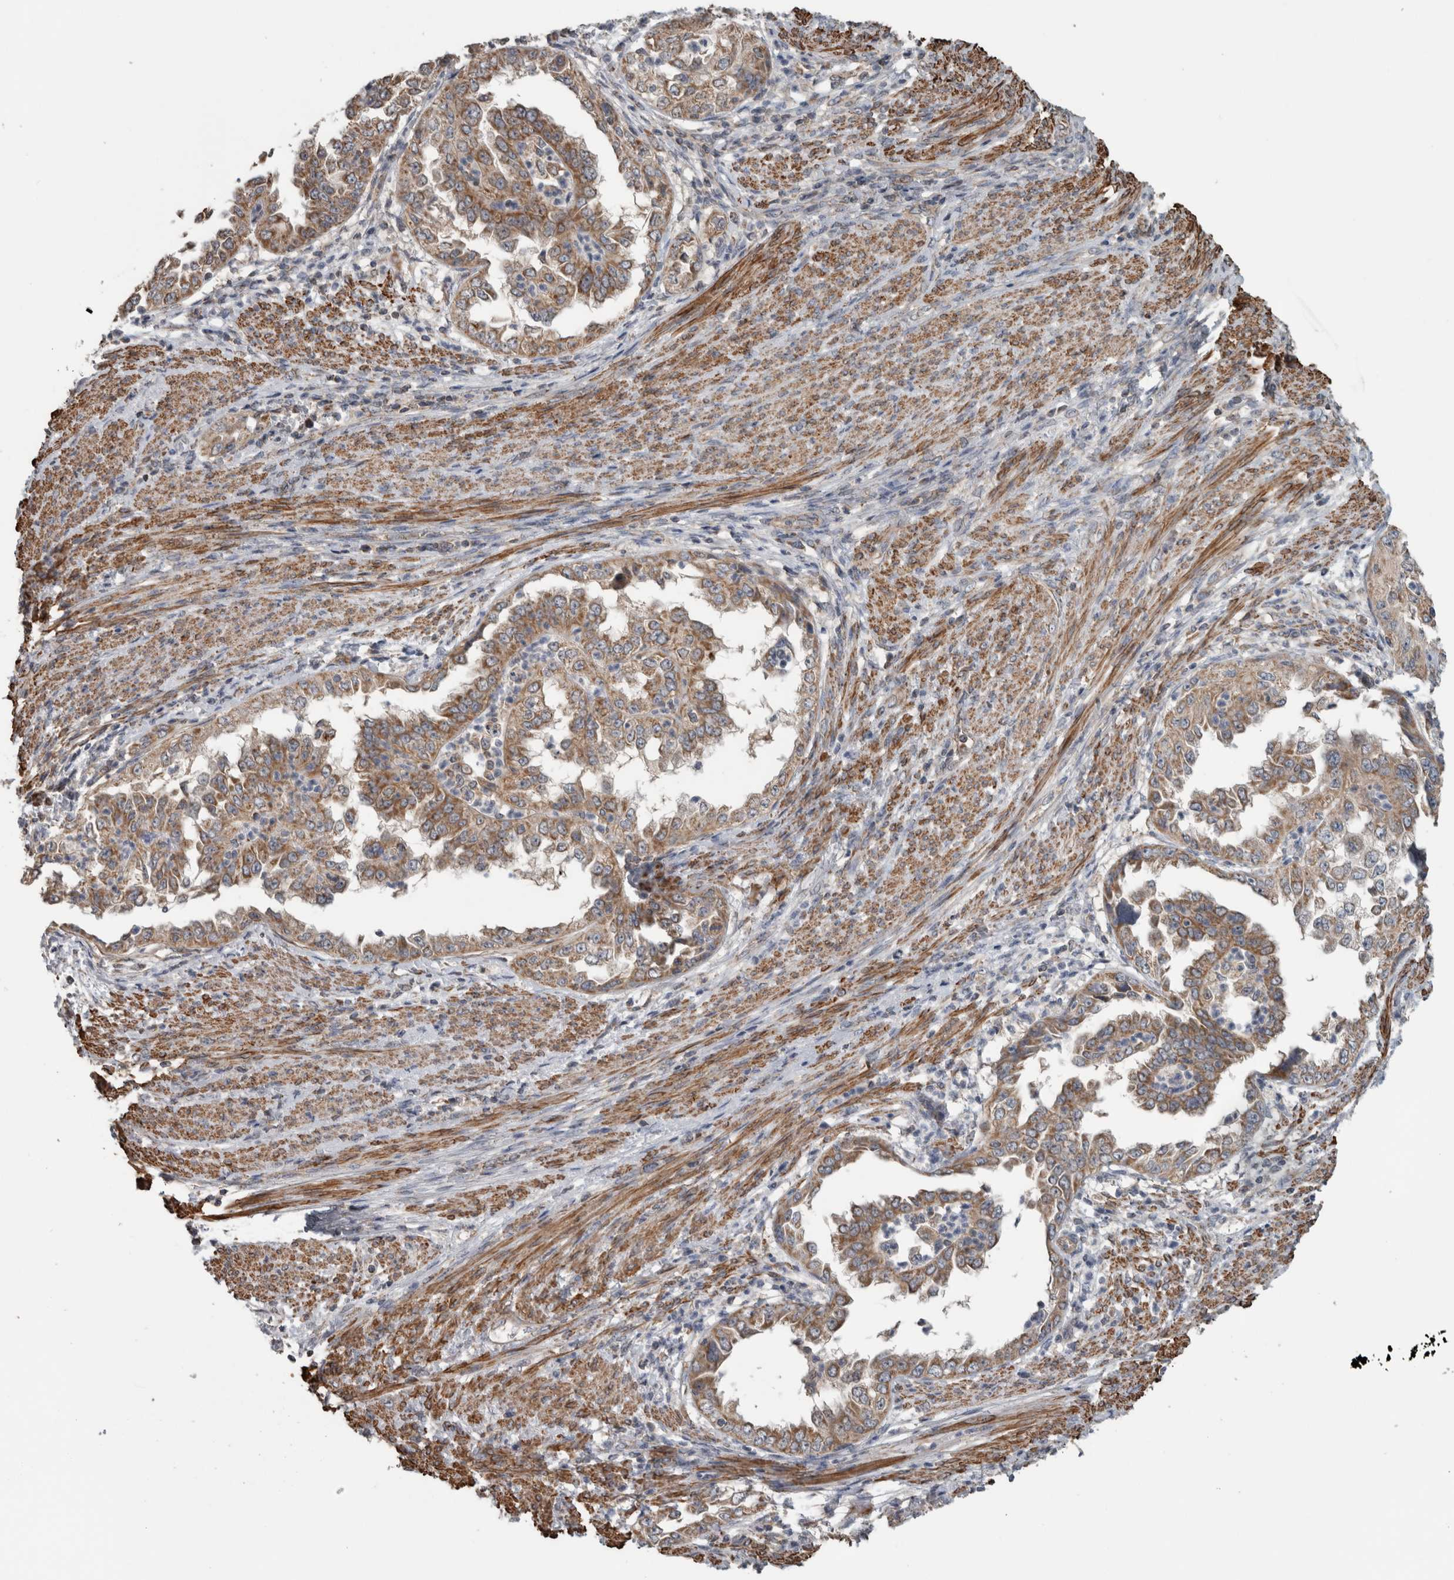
{"staining": {"intensity": "moderate", "quantity": ">75%", "location": "cytoplasmic/membranous"}, "tissue": "endometrial cancer", "cell_type": "Tumor cells", "image_type": "cancer", "snomed": [{"axis": "morphology", "description": "Adenocarcinoma, NOS"}, {"axis": "topography", "description": "Endometrium"}], "caption": "An immunohistochemistry (IHC) micrograph of neoplastic tissue is shown. Protein staining in brown highlights moderate cytoplasmic/membranous positivity in endometrial cancer (adenocarcinoma) within tumor cells.", "gene": "ARMC1", "patient": {"sex": "female", "age": 85}}